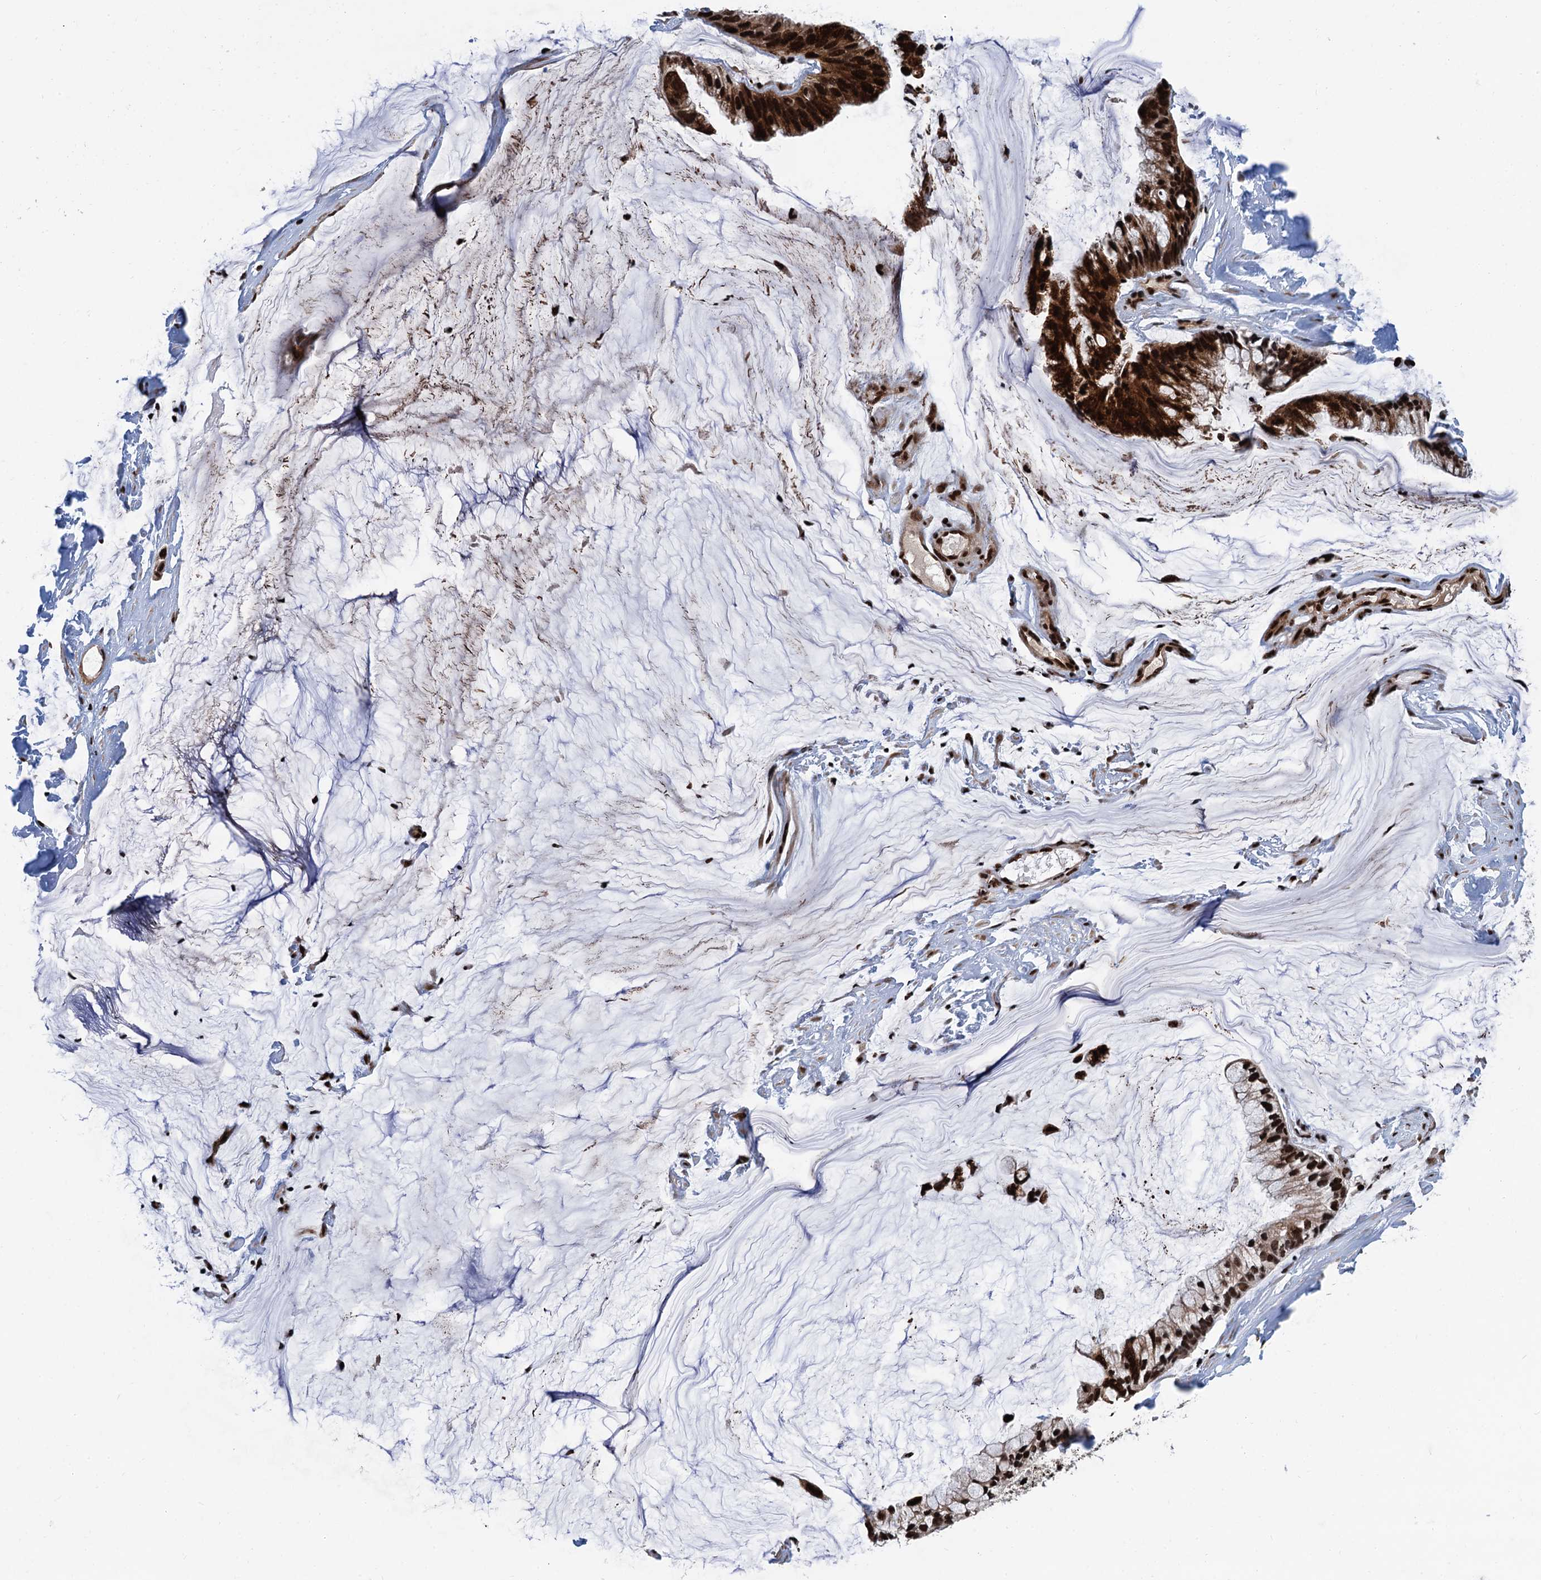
{"staining": {"intensity": "strong", "quantity": ">75%", "location": "cytoplasmic/membranous,nuclear"}, "tissue": "ovarian cancer", "cell_type": "Tumor cells", "image_type": "cancer", "snomed": [{"axis": "morphology", "description": "Cystadenocarcinoma, mucinous, NOS"}, {"axis": "topography", "description": "Ovary"}], "caption": "Immunohistochemistry staining of ovarian cancer, which exhibits high levels of strong cytoplasmic/membranous and nuclear positivity in about >75% of tumor cells indicating strong cytoplasmic/membranous and nuclear protein positivity. The staining was performed using DAB (3,3'-diaminobenzidine) (brown) for protein detection and nuclei were counterstained in hematoxylin (blue).", "gene": "PPP4R1", "patient": {"sex": "female", "age": 39}}